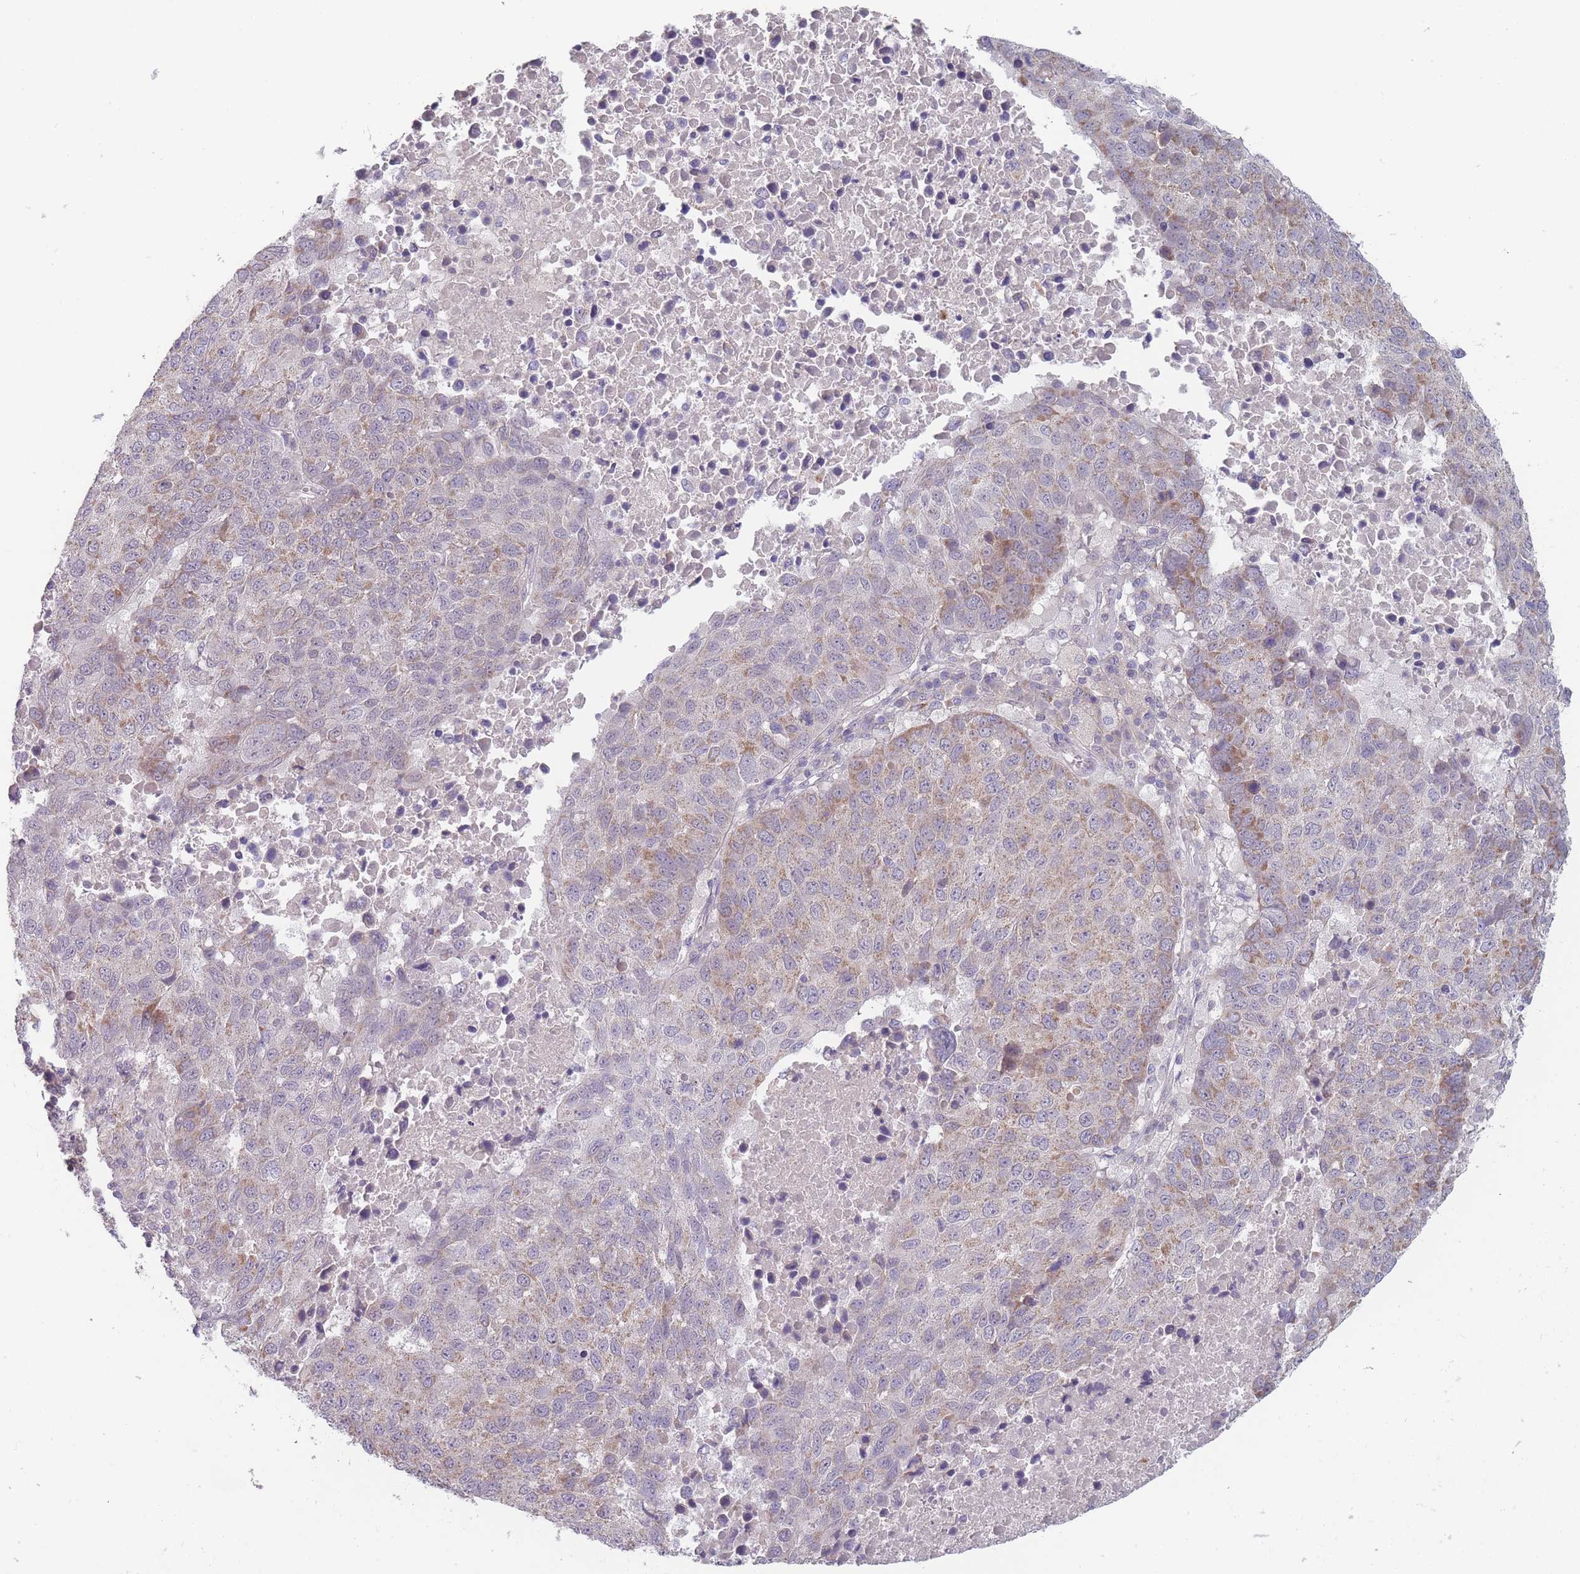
{"staining": {"intensity": "moderate", "quantity": "25%-75%", "location": "cytoplasmic/membranous"}, "tissue": "lung cancer", "cell_type": "Tumor cells", "image_type": "cancer", "snomed": [{"axis": "morphology", "description": "Squamous cell carcinoma, NOS"}, {"axis": "topography", "description": "Lung"}], "caption": "Protein staining of lung squamous cell carcinoma tissue displays moderate cytoplasmic/membranous expression in about 25%-75% of tumor cells. (DAB = brown stain, brightfield microscopy at high magnification).", "gene": "PEX7", "patient": {"sex": "male", "age": 73}}